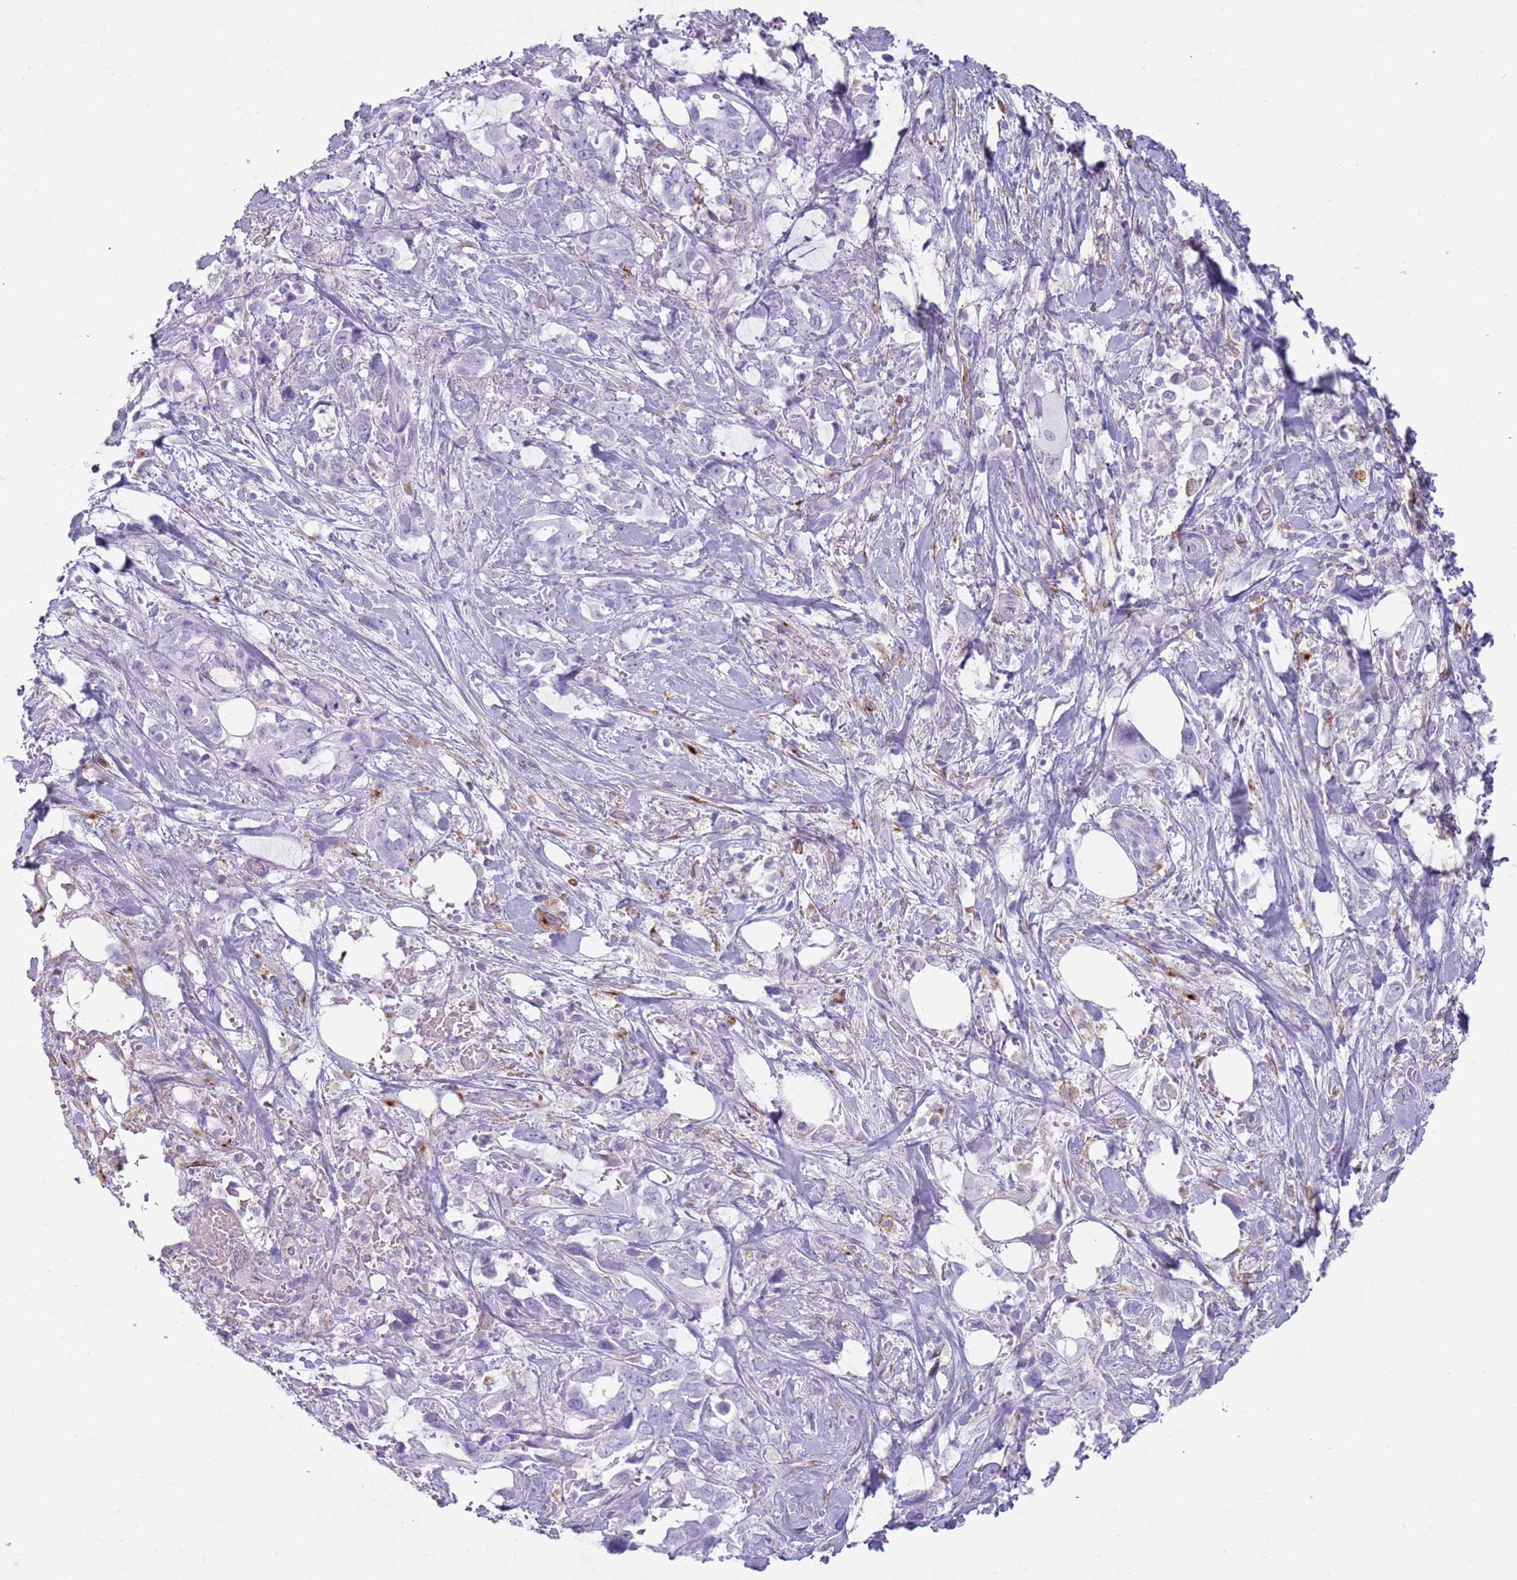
{"staining": {"intensity": "negative", "quantity": "none", "location": "none"}, "tissue": "pancreatic cancer", "cell_type": "Tumor cells", "image_type": "cancer", "snomed": [{"axis": "morphology", "description": "Adenocarcinoma, NOS"}, {"axis": "topography", "description": "Pancreas"}], "caption": "There is no significant expression in tumor cells of pancreatic cancer (adenocarcinoma).", "gene": "COLEC12", "patient": {"sex": "female", "age": 61}}